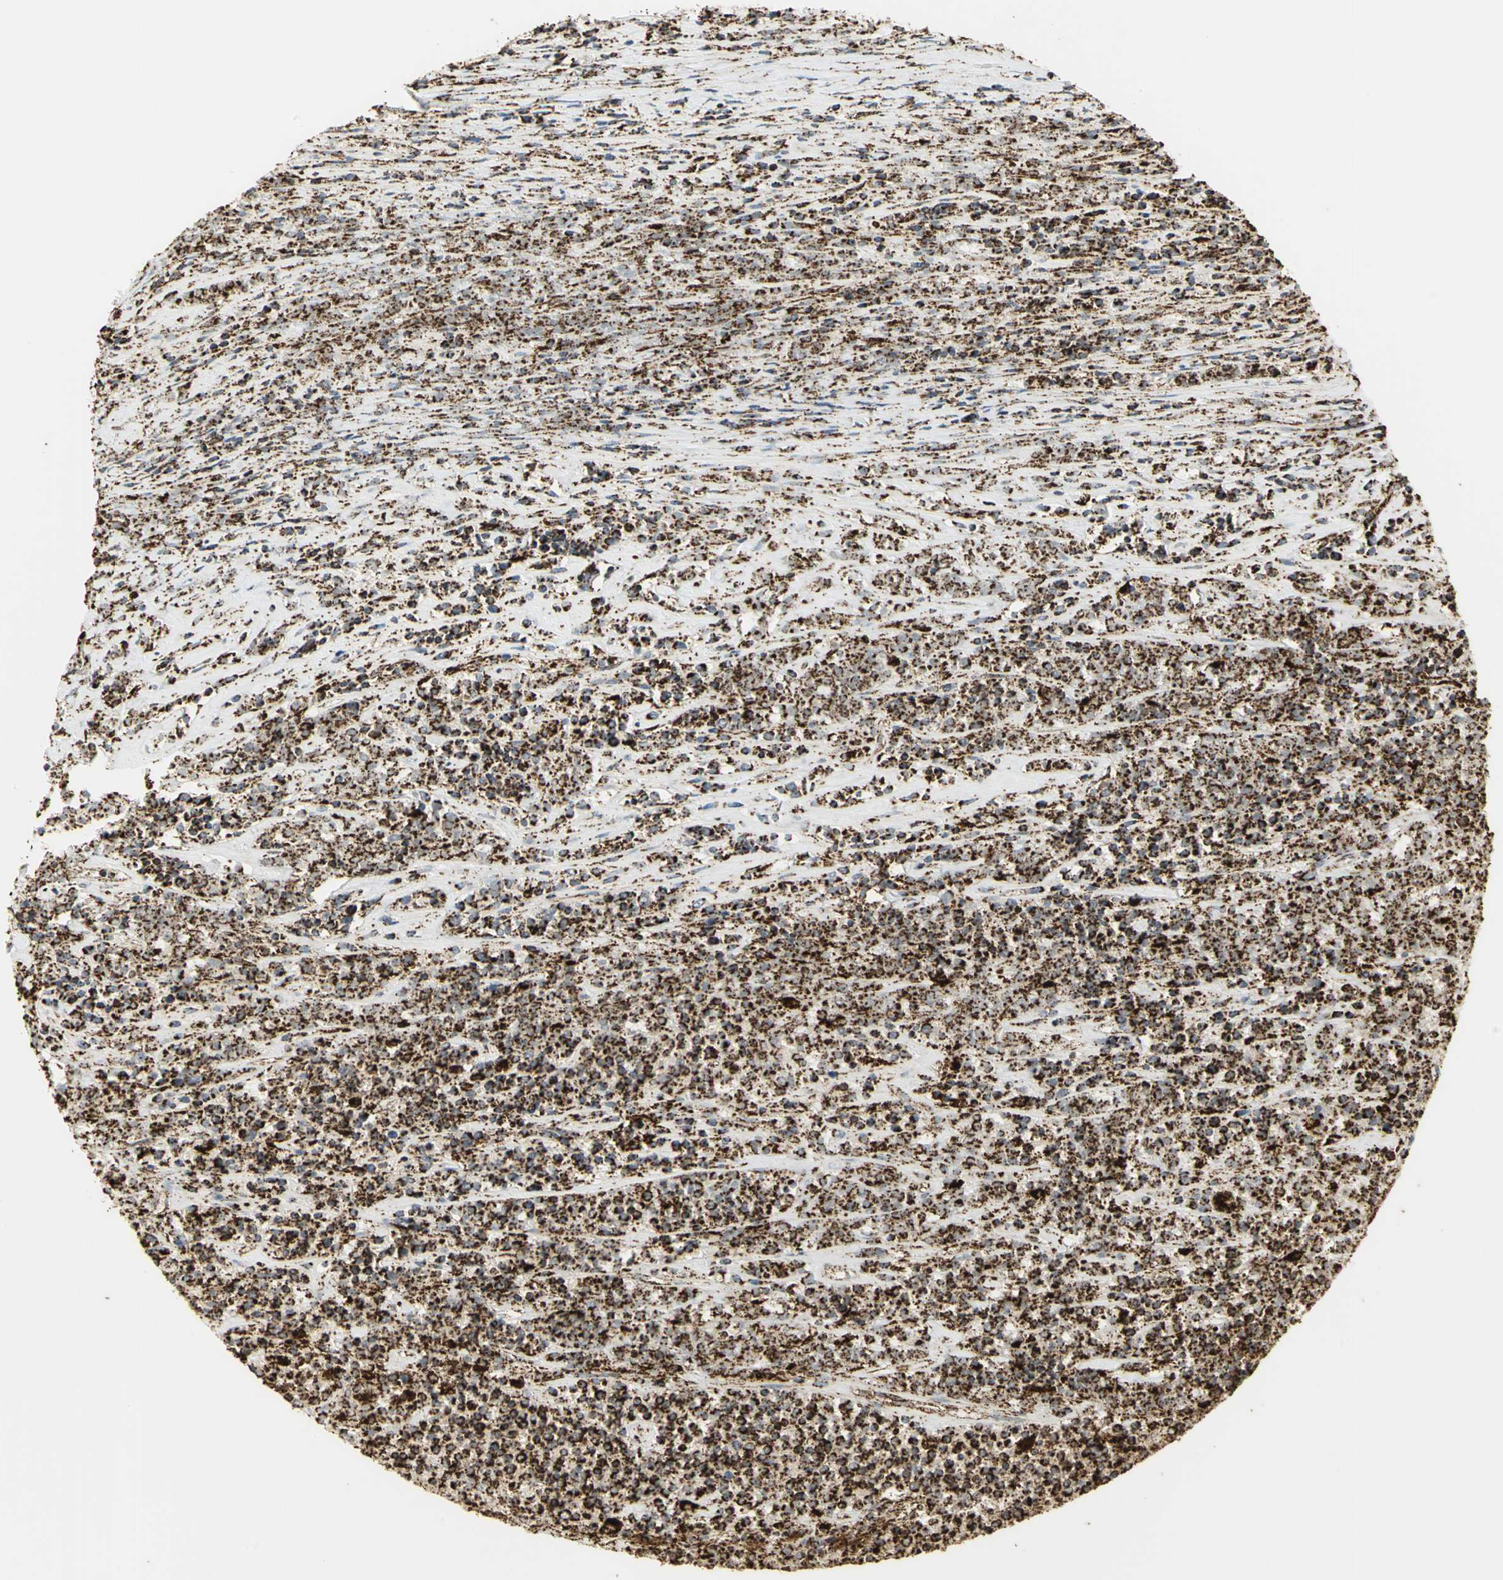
{"staining": {"intensity": "strong", "quantity": ">75%", "location": "cytoplasmic/membranous"}, "tissue": "lymphoma", "cell_type": "Tumor cells", "image_type": "cancer", "snomed": [{"axis": "morphology", "description": "Malignant lymphoma, non-Hodgkin's type, High grade"}, {"axis": "topography", "description": "Lymph node"}], "caption": "A high-resolution photomicrograph shows immunohistochemistry (IHC) staining of high-grade malignant lymphoma, non-Hodgkin's type, which demonstrates strong cytoplasmic/membranous positivity in approximately >75% of tumor cells.", "gene": "VDAC1", "patient": {"sex": "female", "age": 73}}